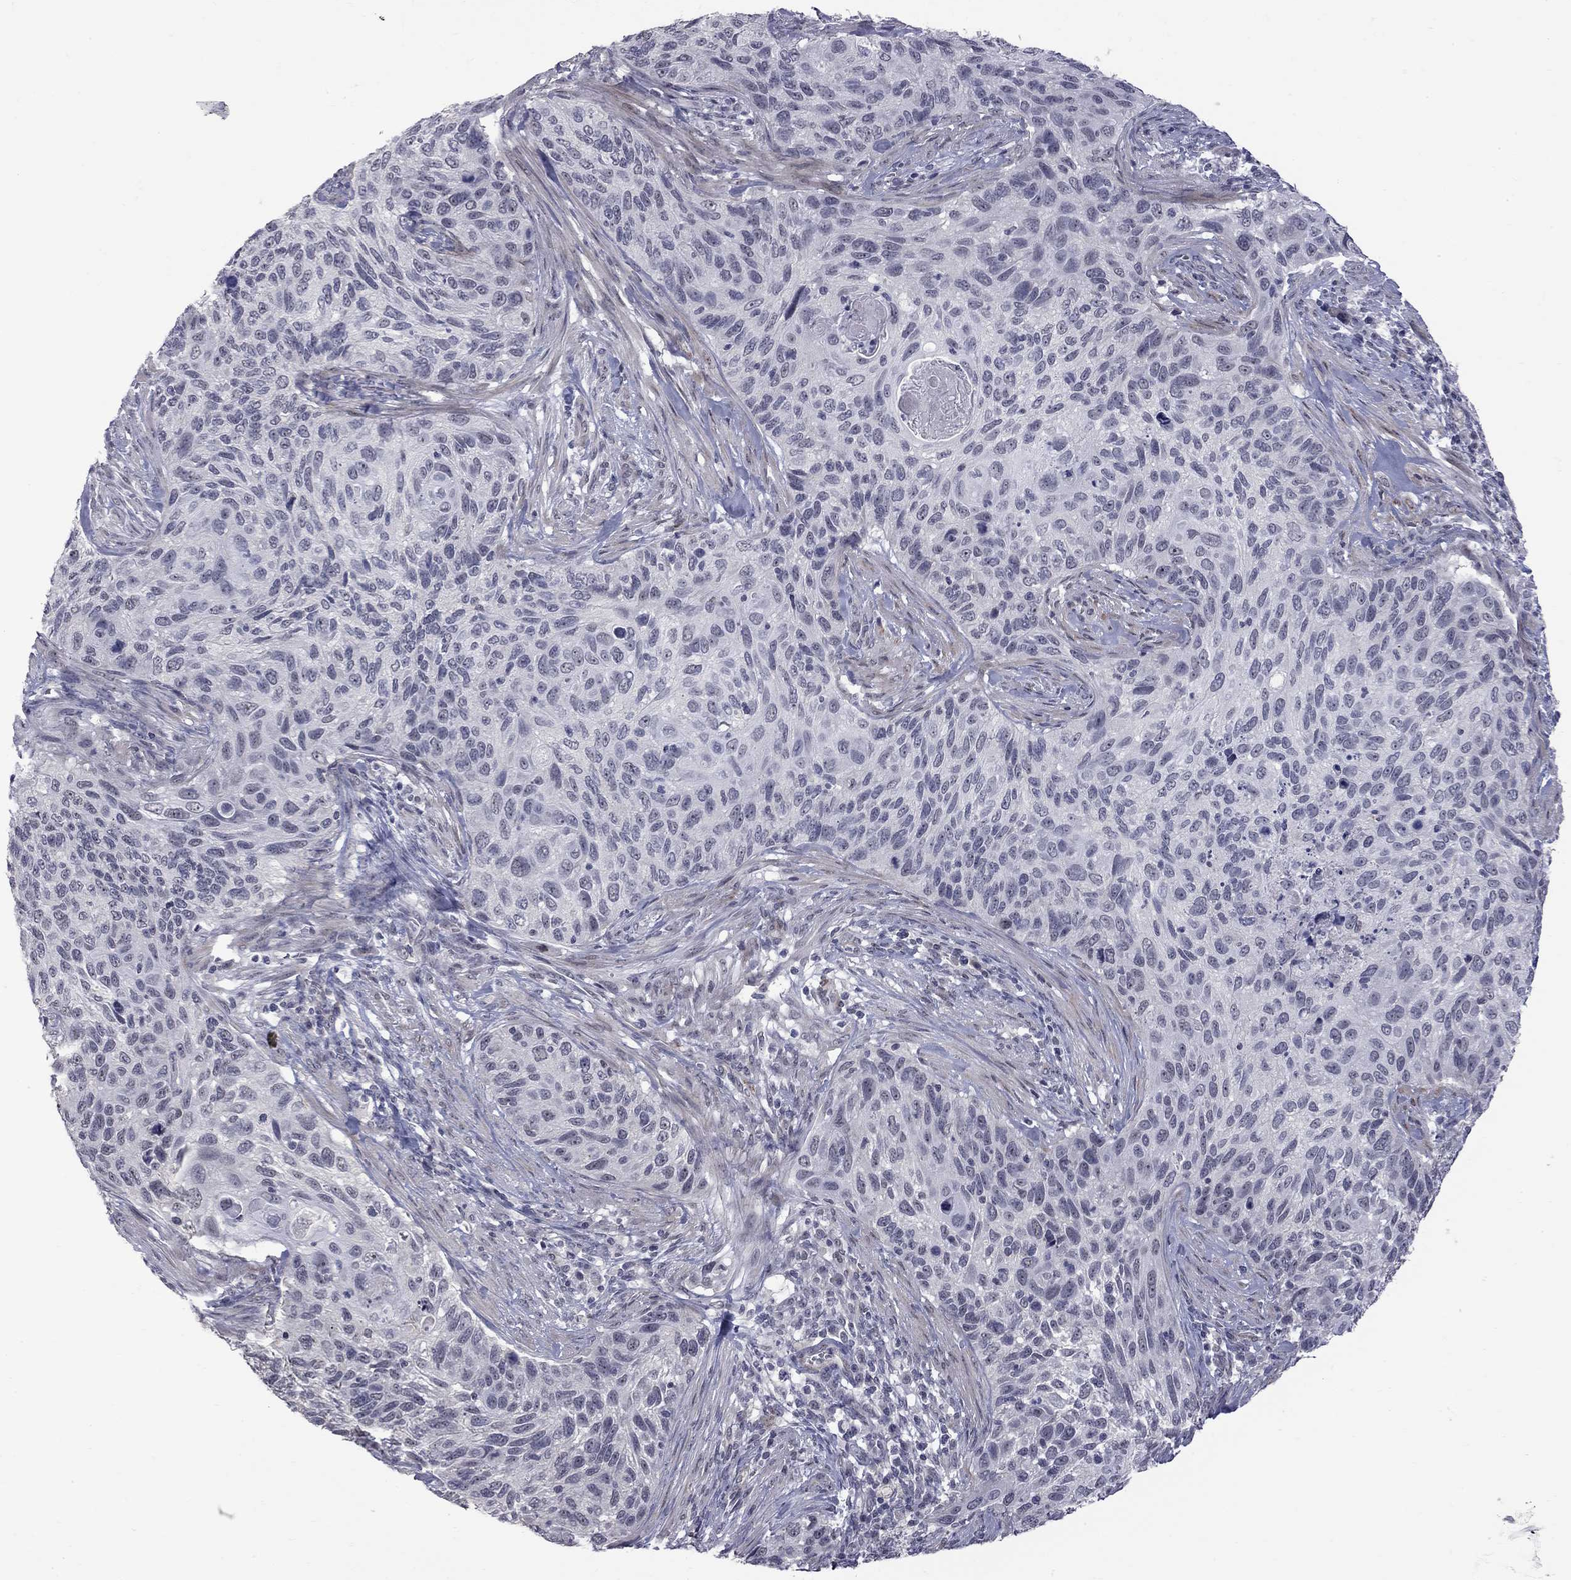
{"staining": {"intensity": "negative", "quantity": "none", "location": "none"}, "tissue": "cervical cancer", "cell_type": "Tumor cells", "image_type": "cancer", "snomed": [{"axis": "morphology", "description": "Squamous cell carcinoma, NOS"}, {"axis": "topography", "description": "Cervix"}], "caption": "Squamous cell carcinoma (cervical) was stained to show a protein in brown. There is no significant expression in tumor cells.", "gene": "GSG1L", "patient": {"sex": "female", "age": 70}}